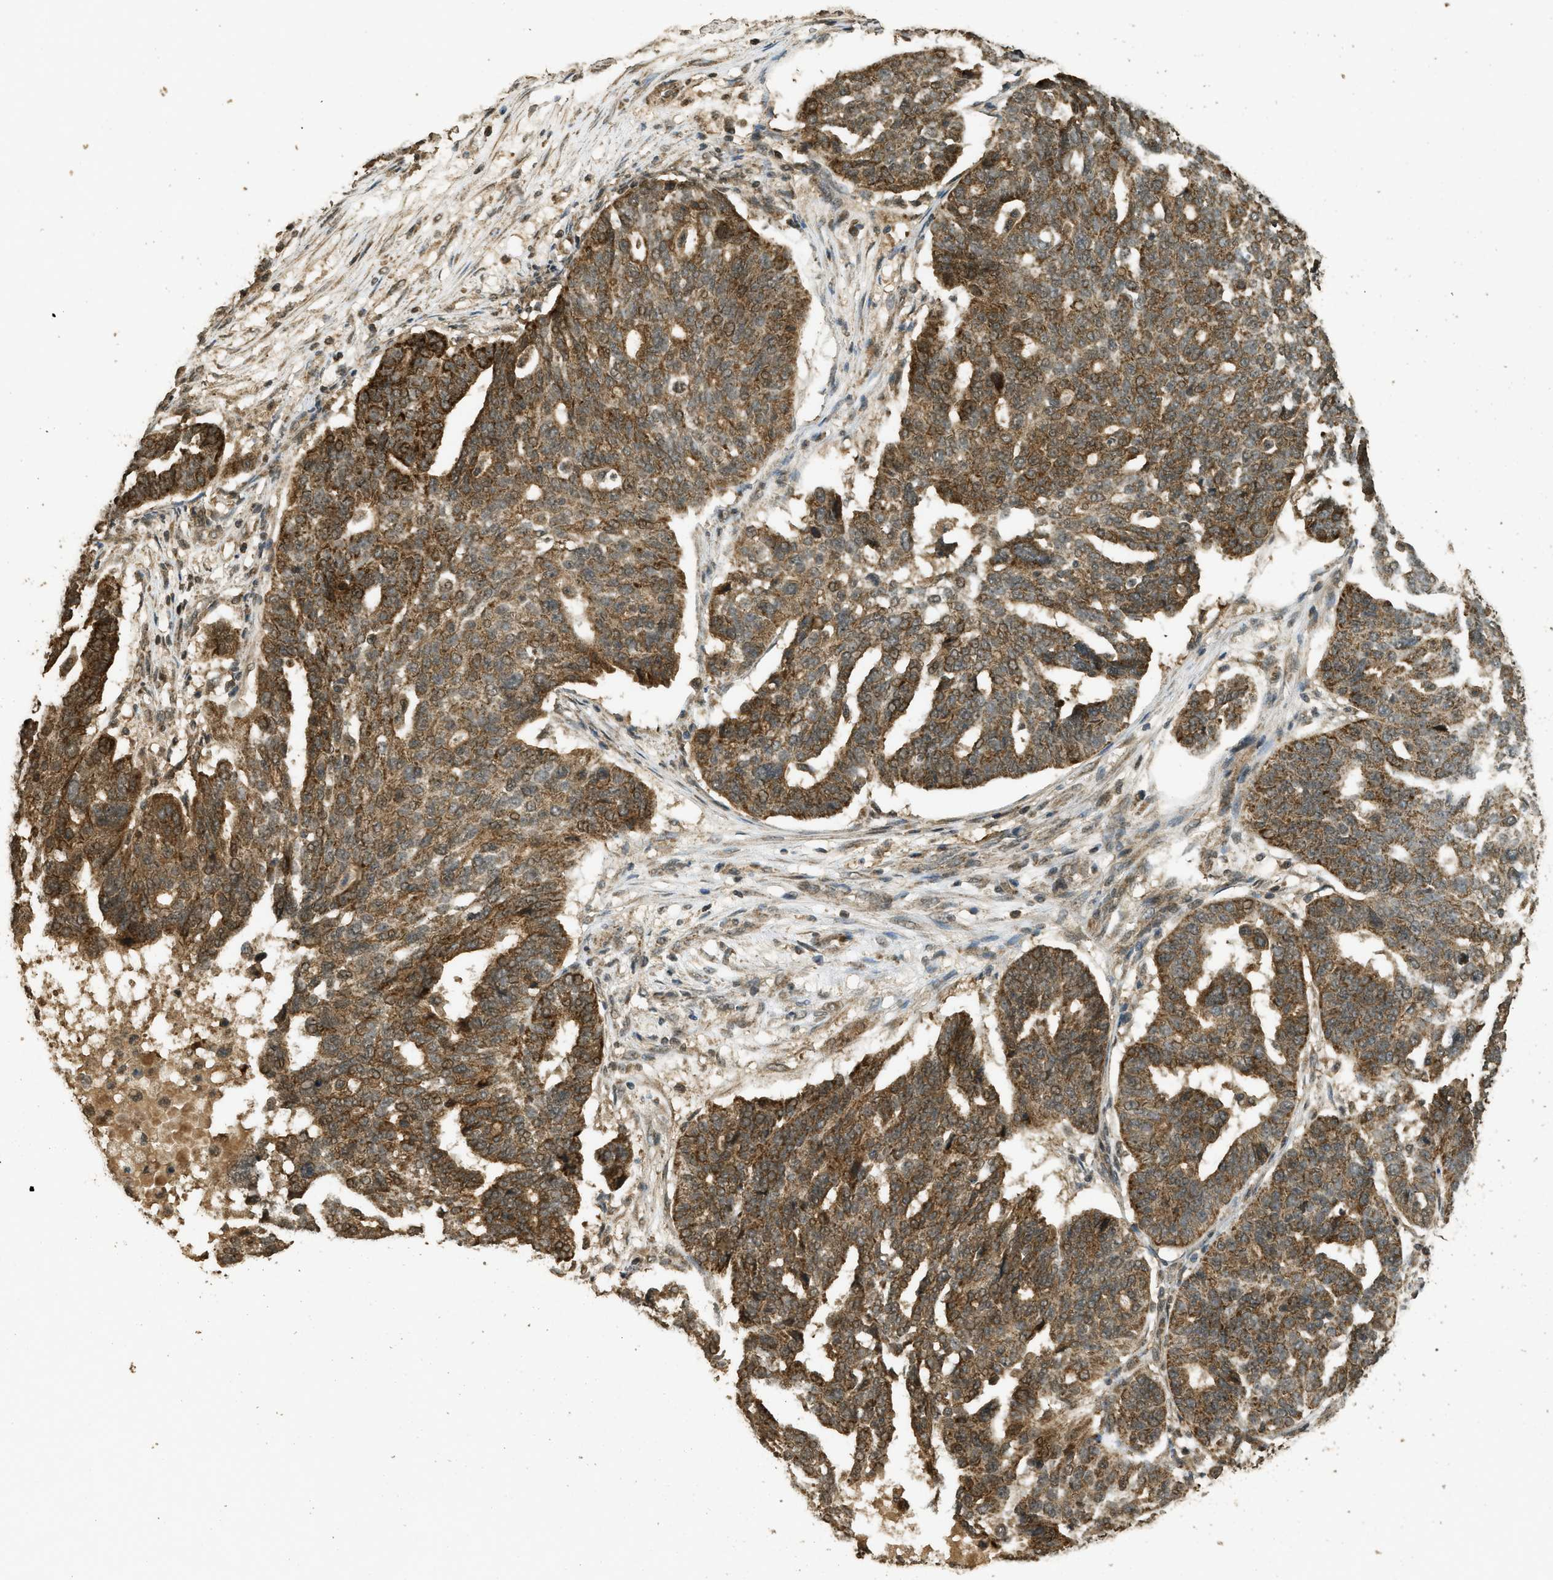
{"staining": {"intensity": "moderate", "quantity": ">75%", "location": "cytoplasmic/membranous"}, "tissue": "ovarian cancer", "cell_type": "Tumor cells", "image_type": "cancer", "snomed": [{"axis": "morphology", "description": "Cystadenocarcinoma, serous, NOS"}, {"axis": "topography", "description": "Ovary"}], "caption": "High-power microscopy captured an immunohistochemistry photomicrograph of ovarian cancer (serous cystadenocarcinoma), revealing moderate cytoplasmic/membranous positivity in about >75% of tumor cells. (Stains: DAB in brown, nuclei in blue, Microscopy: brightfield microscopy at high magnification).", "gene": "CTPS1", "patient": {"sex": "female", "age": 59}}